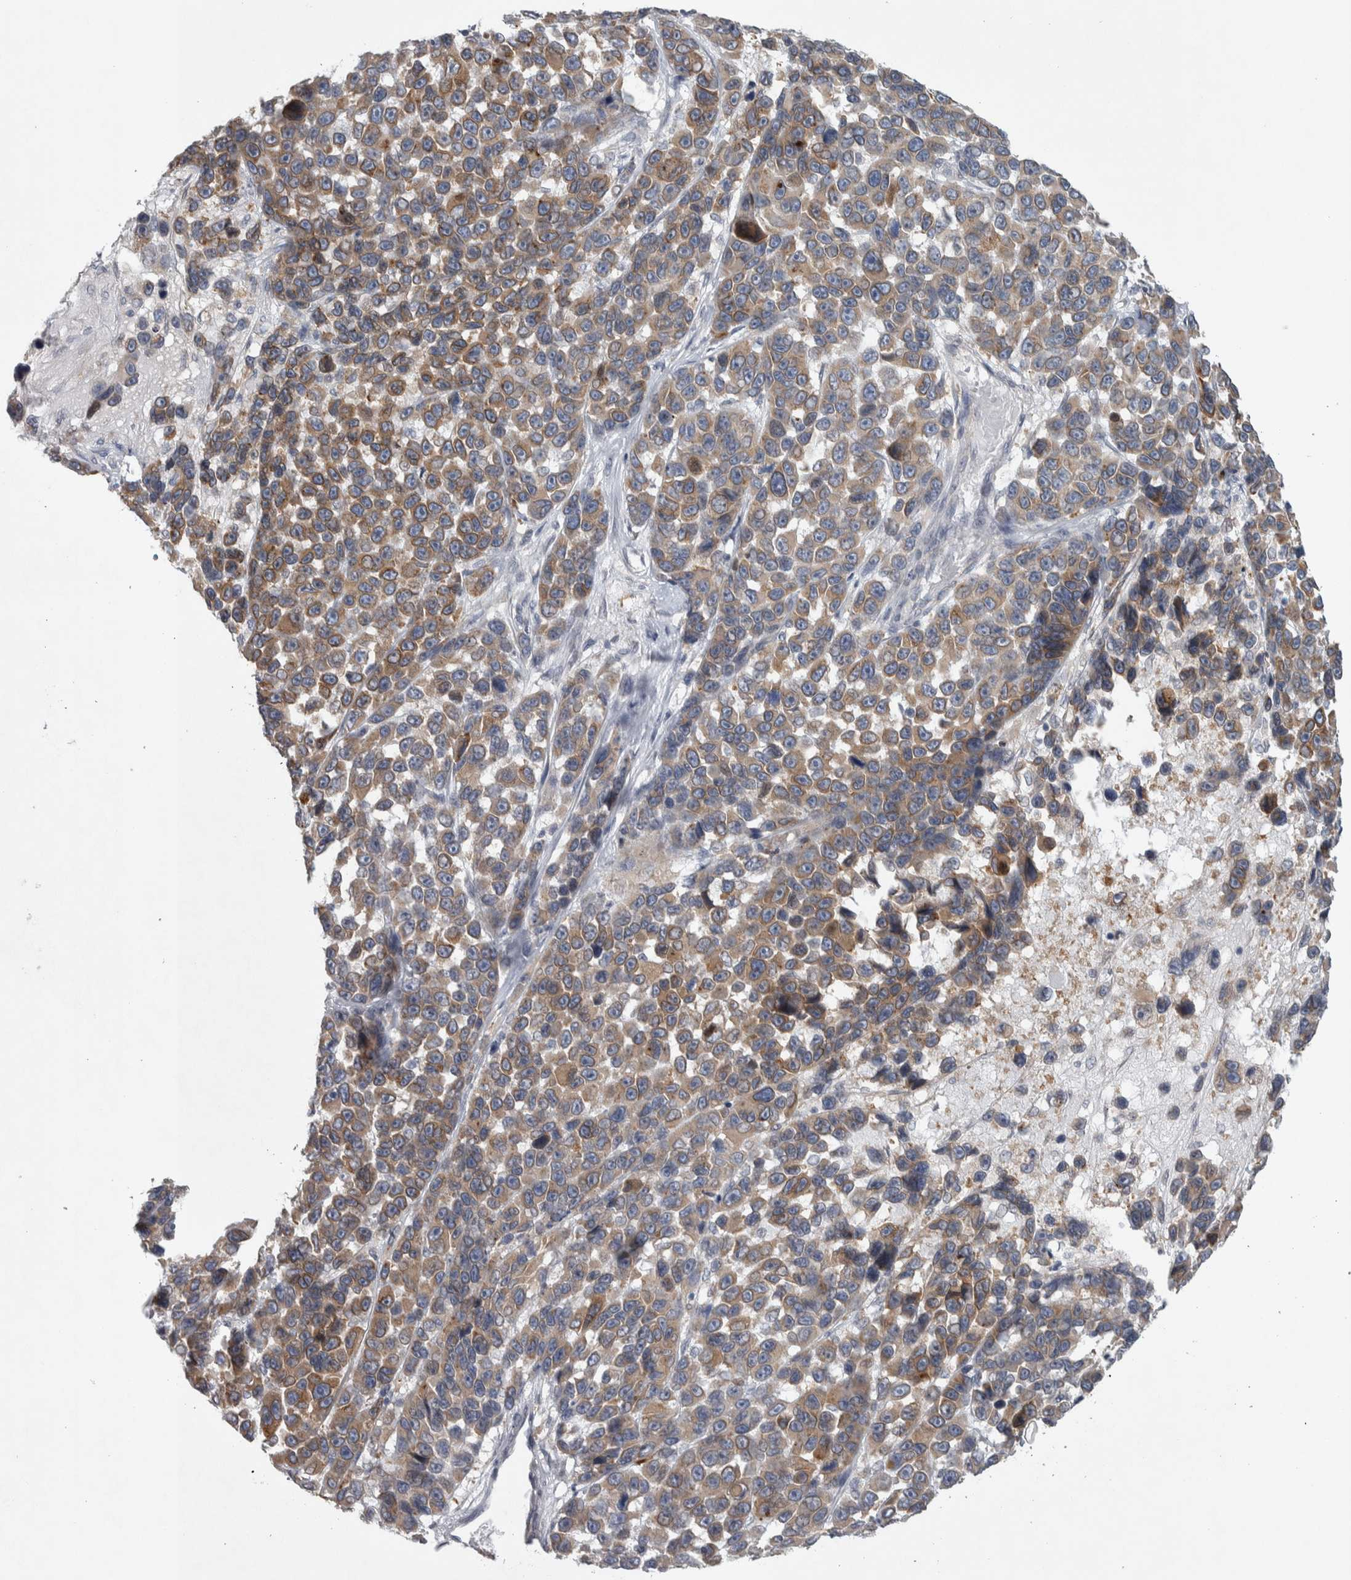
{"staining": {"intensity": "moderate", "quantity": ">75%", "location": "cytoplasmic/membranous"}, "tissue": "melanoma", "cell_type": "Tumor cells", "image_type": "cancer", "snomed": [{"axis": "morphology", "description": "Malignant melanoma, NOS"}, {"axis": "topography", "description": "Skin"}], "caption": "Immunohistochemistry (IHC) histopathology image of neoplastic tissue: malignant melanoma stained using immunohistochemistry (IHC) shows medium levels of moderate protein expression localized specifically in the cytoplasmic/membranous of tumor cells, appearing as a cytoplasmic/membranous brown color.", "gene": "SIGMAR1", "patient": {"sex": "male", "age": 53}}